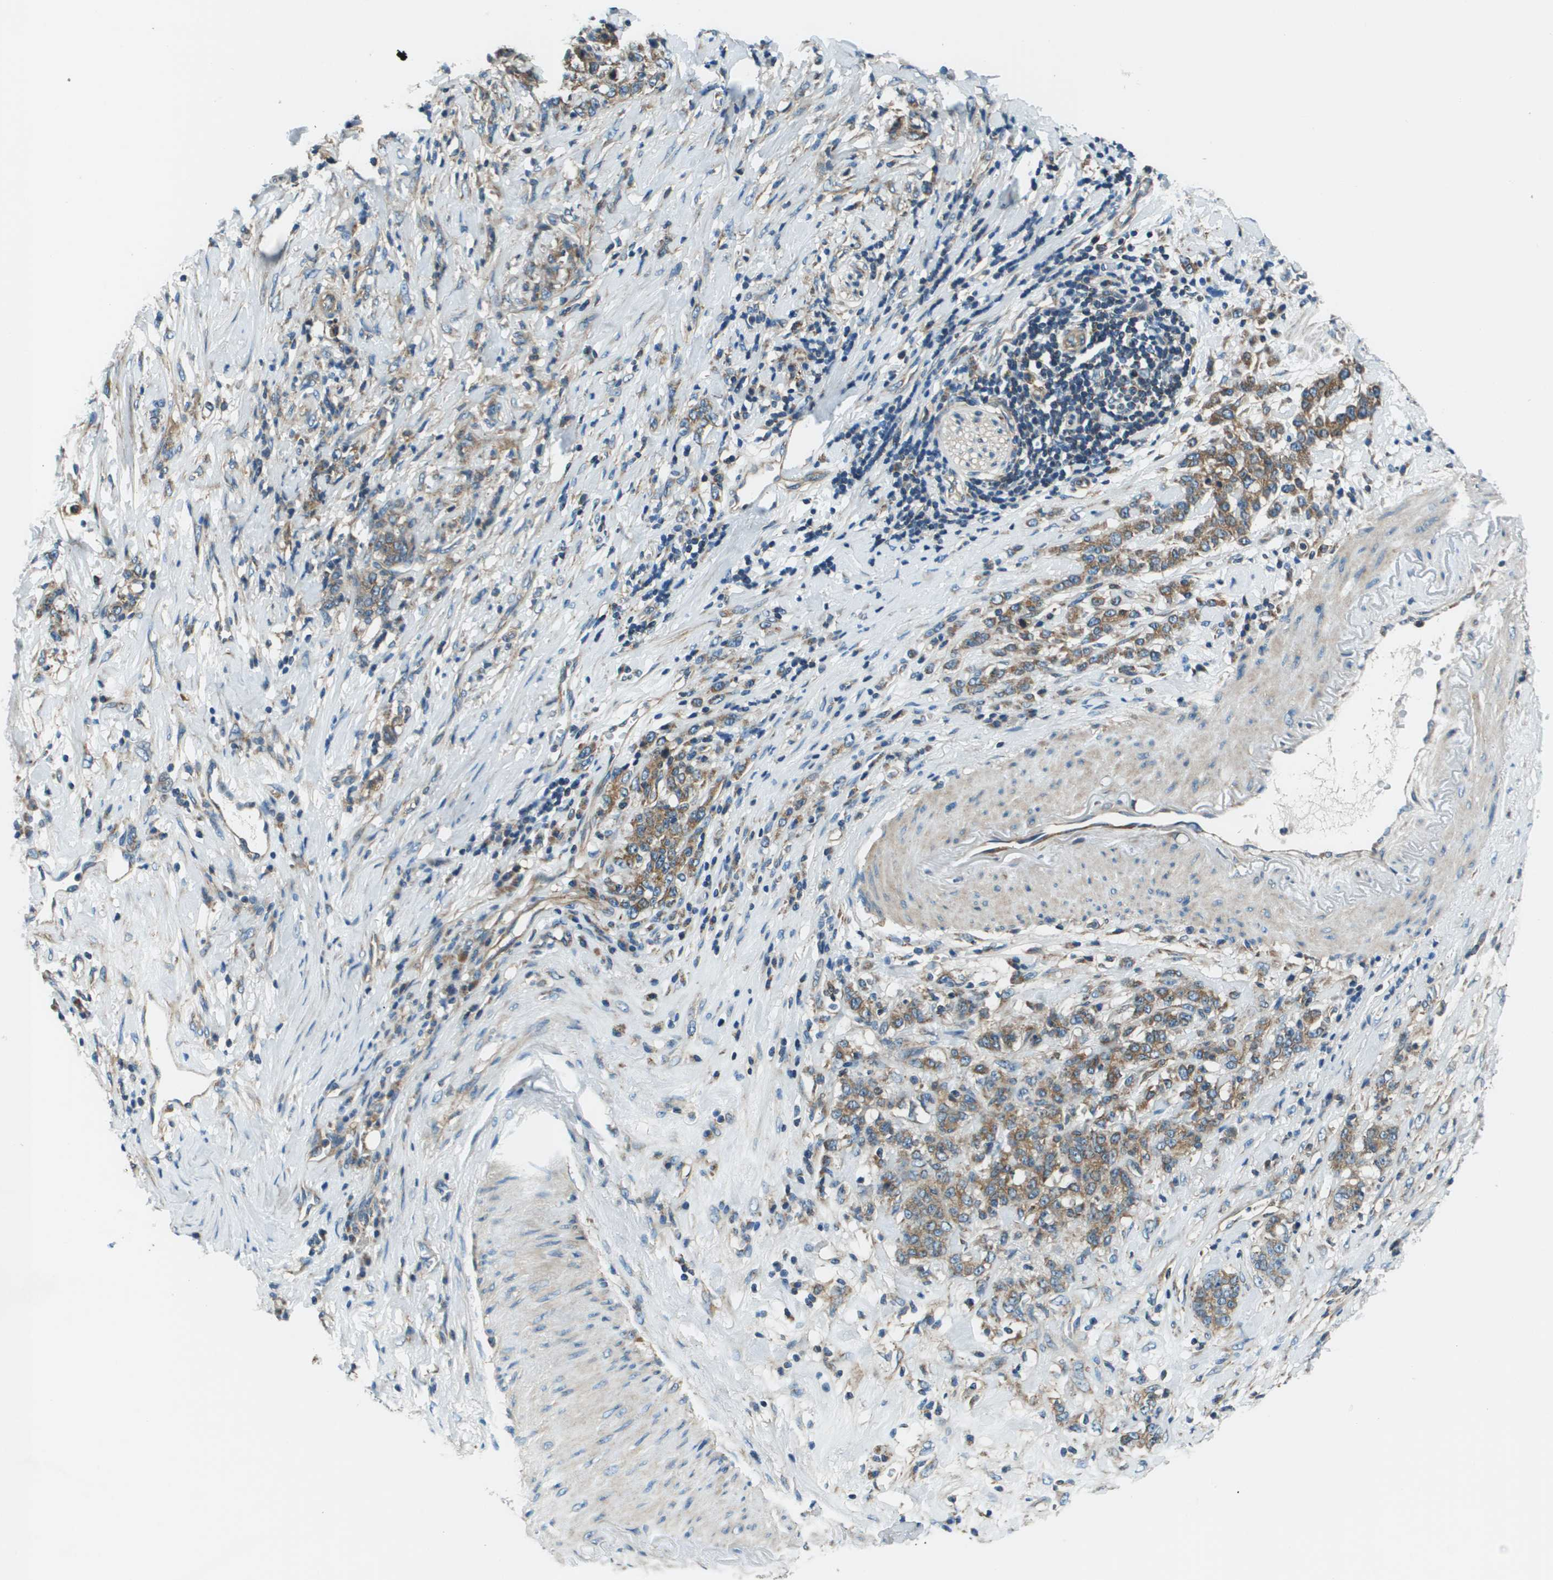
{"staining": {"intensity": "moderate", "quantity": ">75%", "location": "cytoplasmic/membranous"}, "tissue": "stomach cancer", "cell_type": "Tumor cells", "image_type": "cancer", "snomed": [{"axis": "morphology", "description": "Adenocarcinoma, NOS"}, {"axis": "topography", "description": "Stomach, lower"}], "caption": "Tumor cells reveal medium levels of moderate cytoplasmic/membranous expression in about >75% of cells in adenocarcinoma (stomach).", "gene": "TMEM51", "patient": {"sex": "male", "age": 88}}